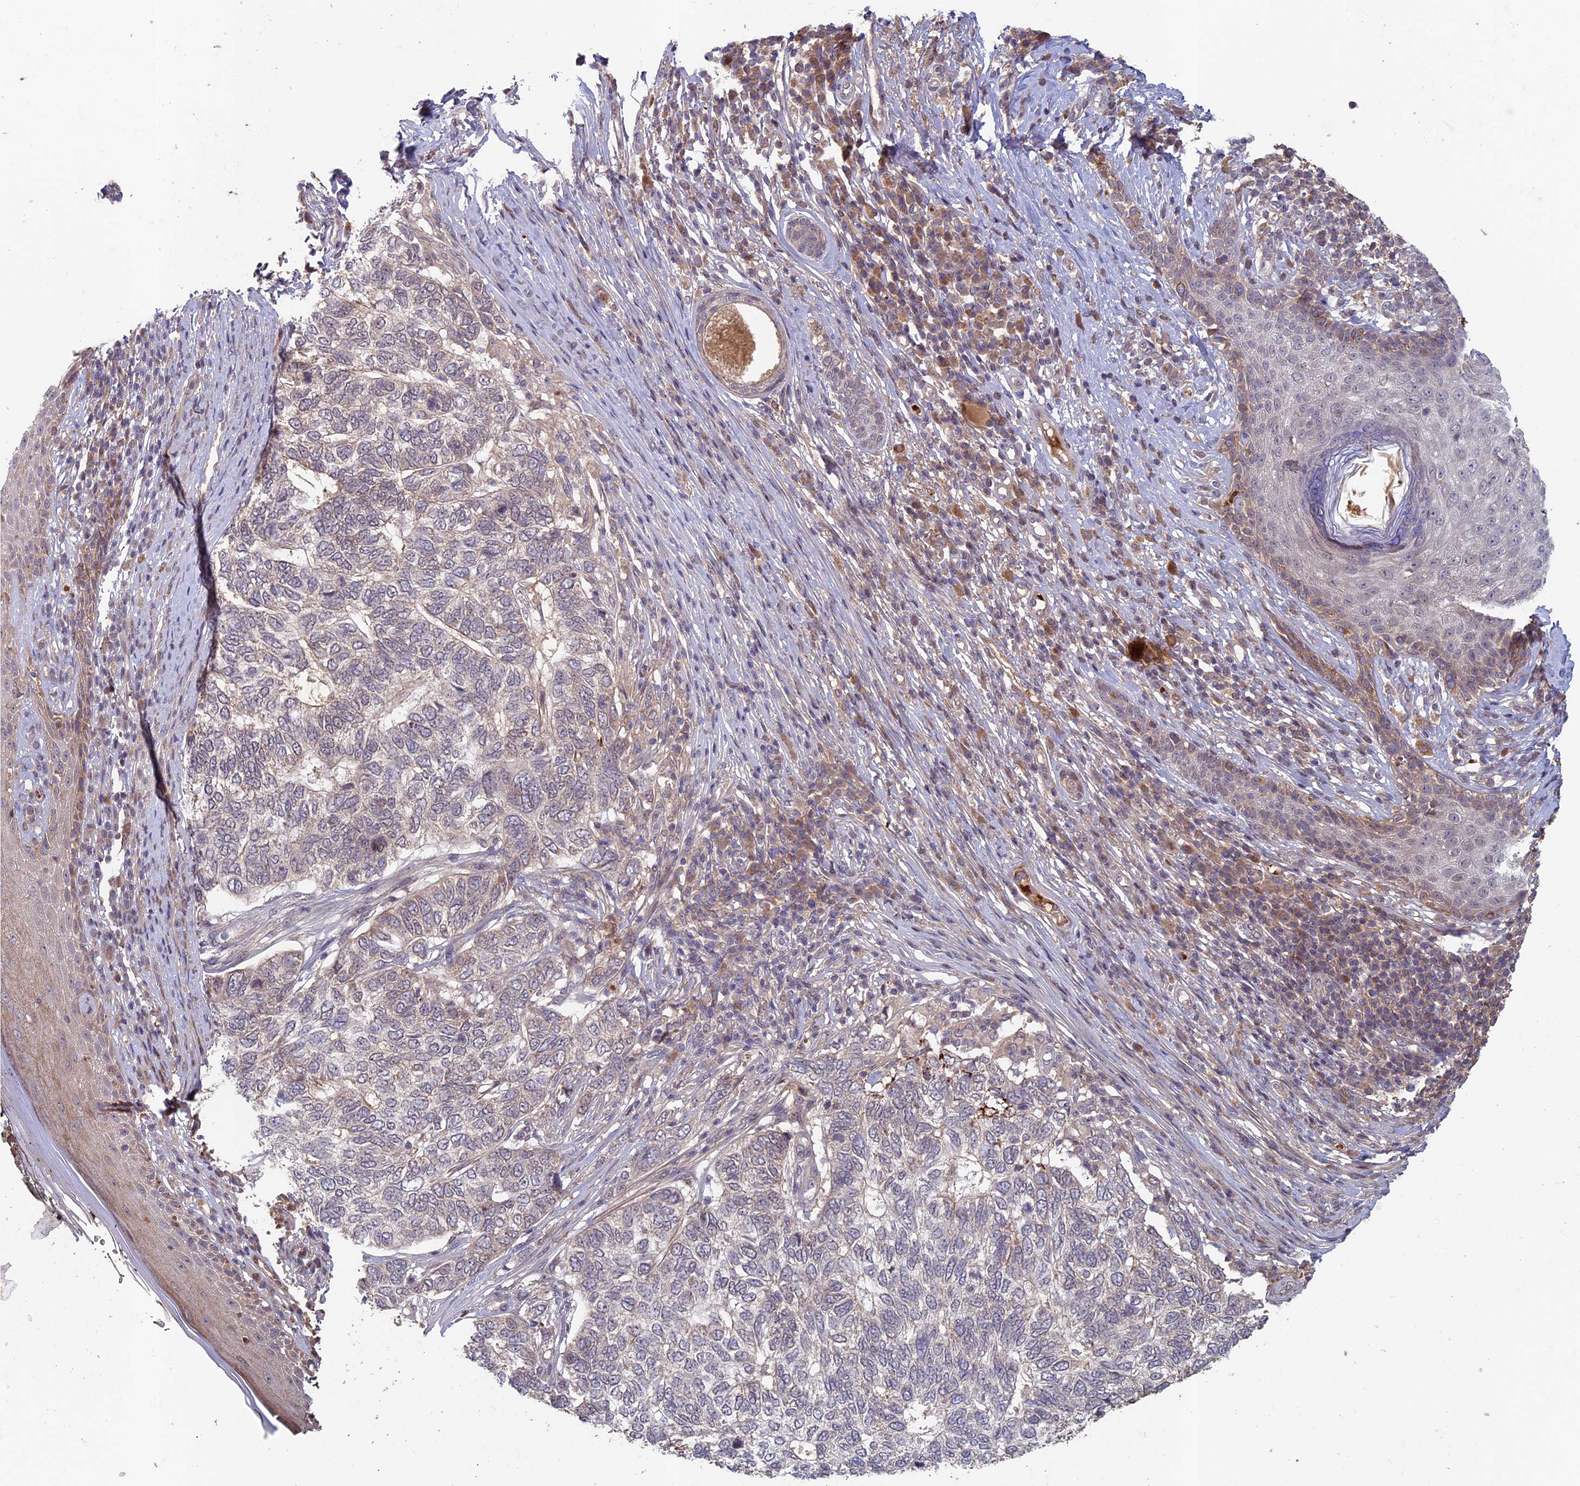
{"staining": {"intensity": "weak", "quantity": "<25%", "location": "cytoplasmic/membranous"}, "tissue": "skin cancer", "cell_type": "Tumor cells", "image_type": "cancer", "snomed": [{"axis": "morphology", "description": "Basal cell carcinoma"}, {"axis": "topography", "description": "Skin"}], "caption": "Human skin cancer (basal cell carcinoma) stained for a protein using immunohistochemistry demonstrates no positivity in tumor cells.", "gene": "RCCD1", "patient": {"sex": "female", "age": 65}}